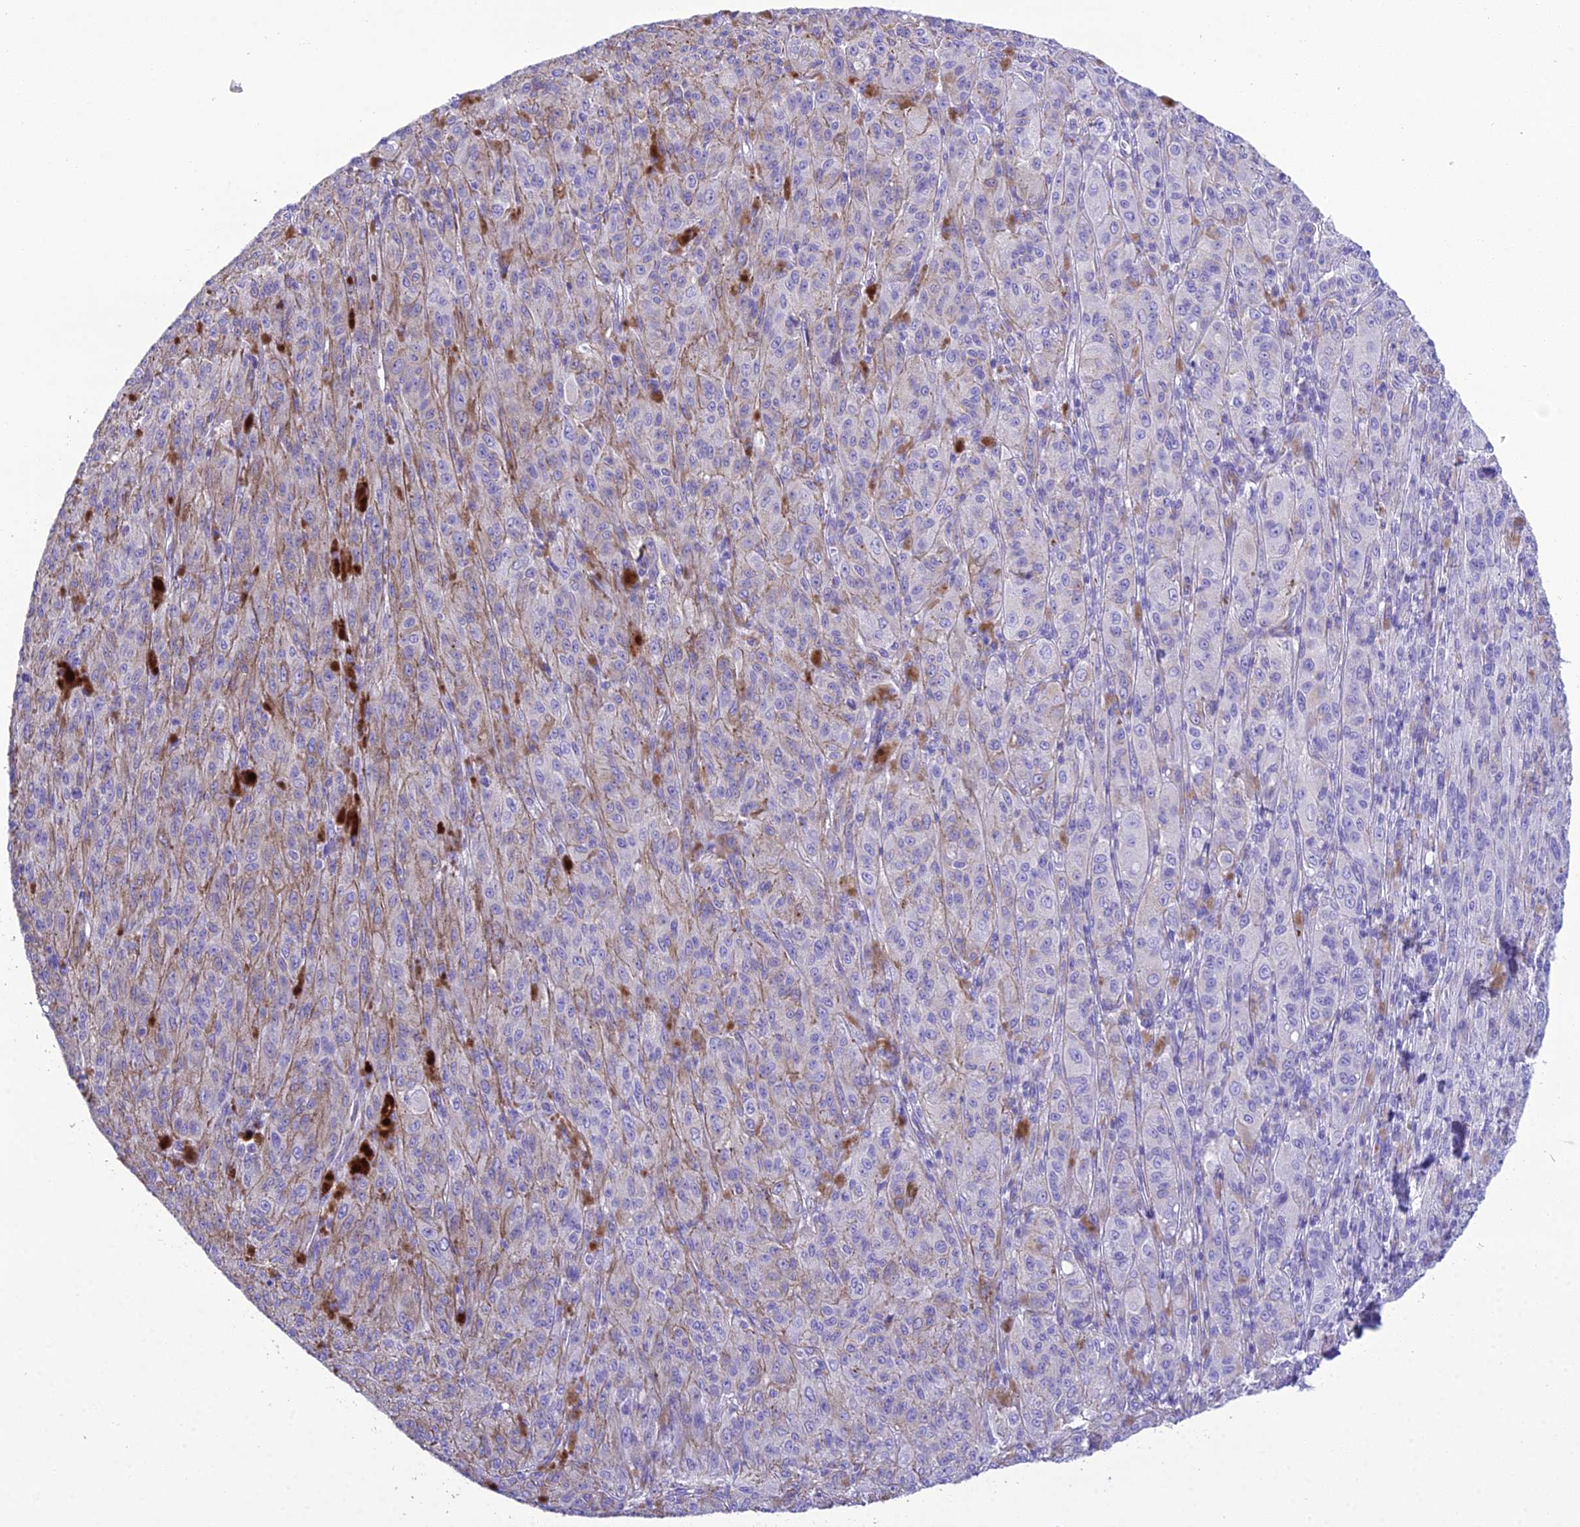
{"staining": {"intensity": "weak", "quantity": "<25%", "location": "cytoplasmic/membranous"}, "tissue": "melanoma", "cell_type": "Tumor cells", "image_type": "cancer", "snomed": [{"axis": "morphology", "description": "Malignant melanoma, NOS"}, {"axis": "topography", "description": "Skin"}], "caption": "DAB (3,3'-diaminobenzidine) immunohistochemical staining of human melanoma demonstrates no significant expression in tumor cells.", "gene": "GFRA1", "patient": {"sex": "female", "age": 52}}